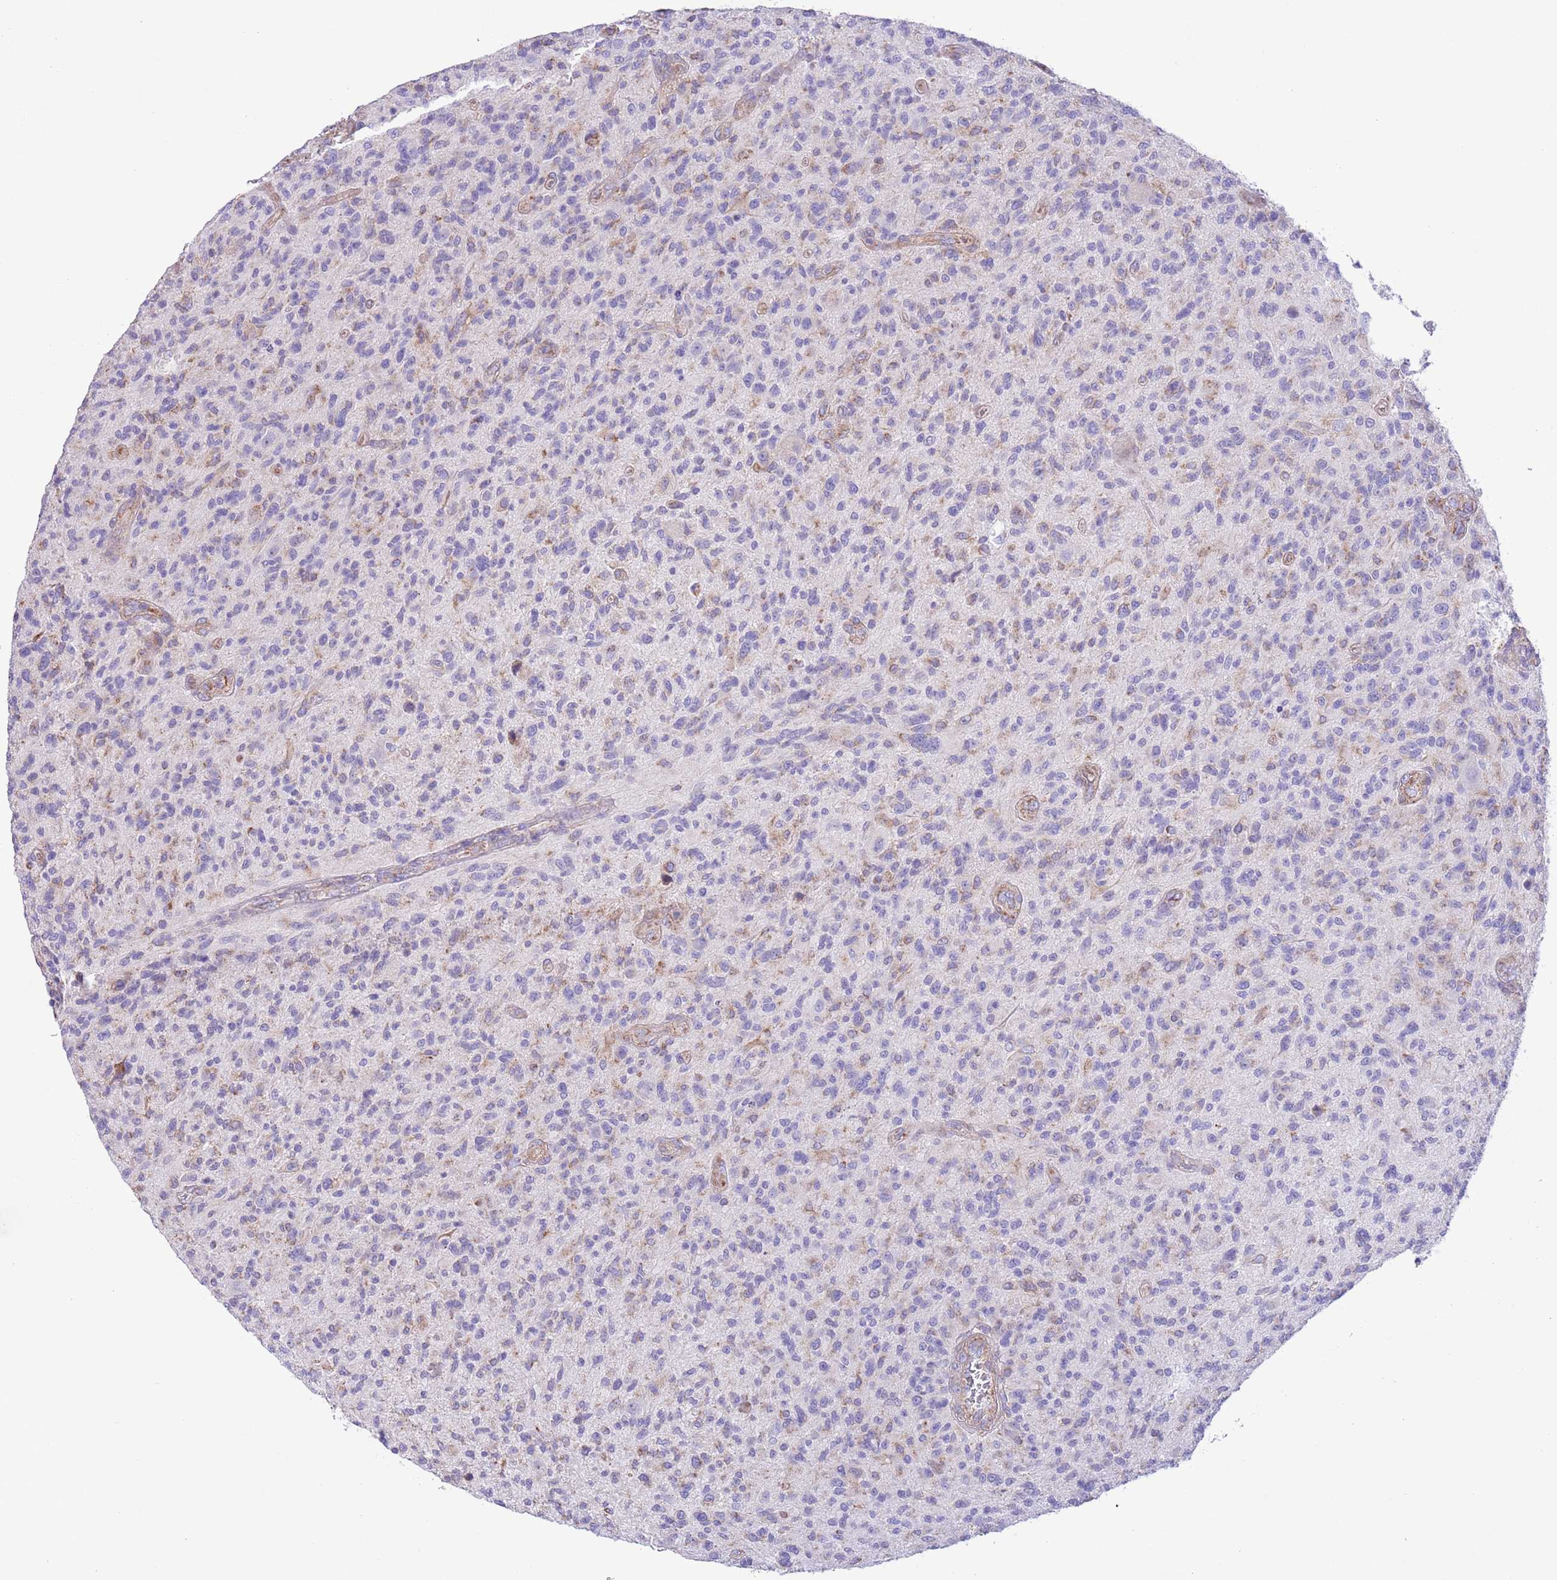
{"staining": {"intensity": "negative", "quantity": "none", "location": "none"}, "tissue": "glioma", "cell_type": "Tumor cells", "image_type": "cancer", "snomed": [{"axis": "morphology", "description": "Glioma, malignant, High grade"}, {"axis": "topography", "description": "Brain"}], "caption": "An image of human glioma is negative for staining in tumor cells.", "gene": "SS18L2", "patient": {"sex": "male", "age": 47}}